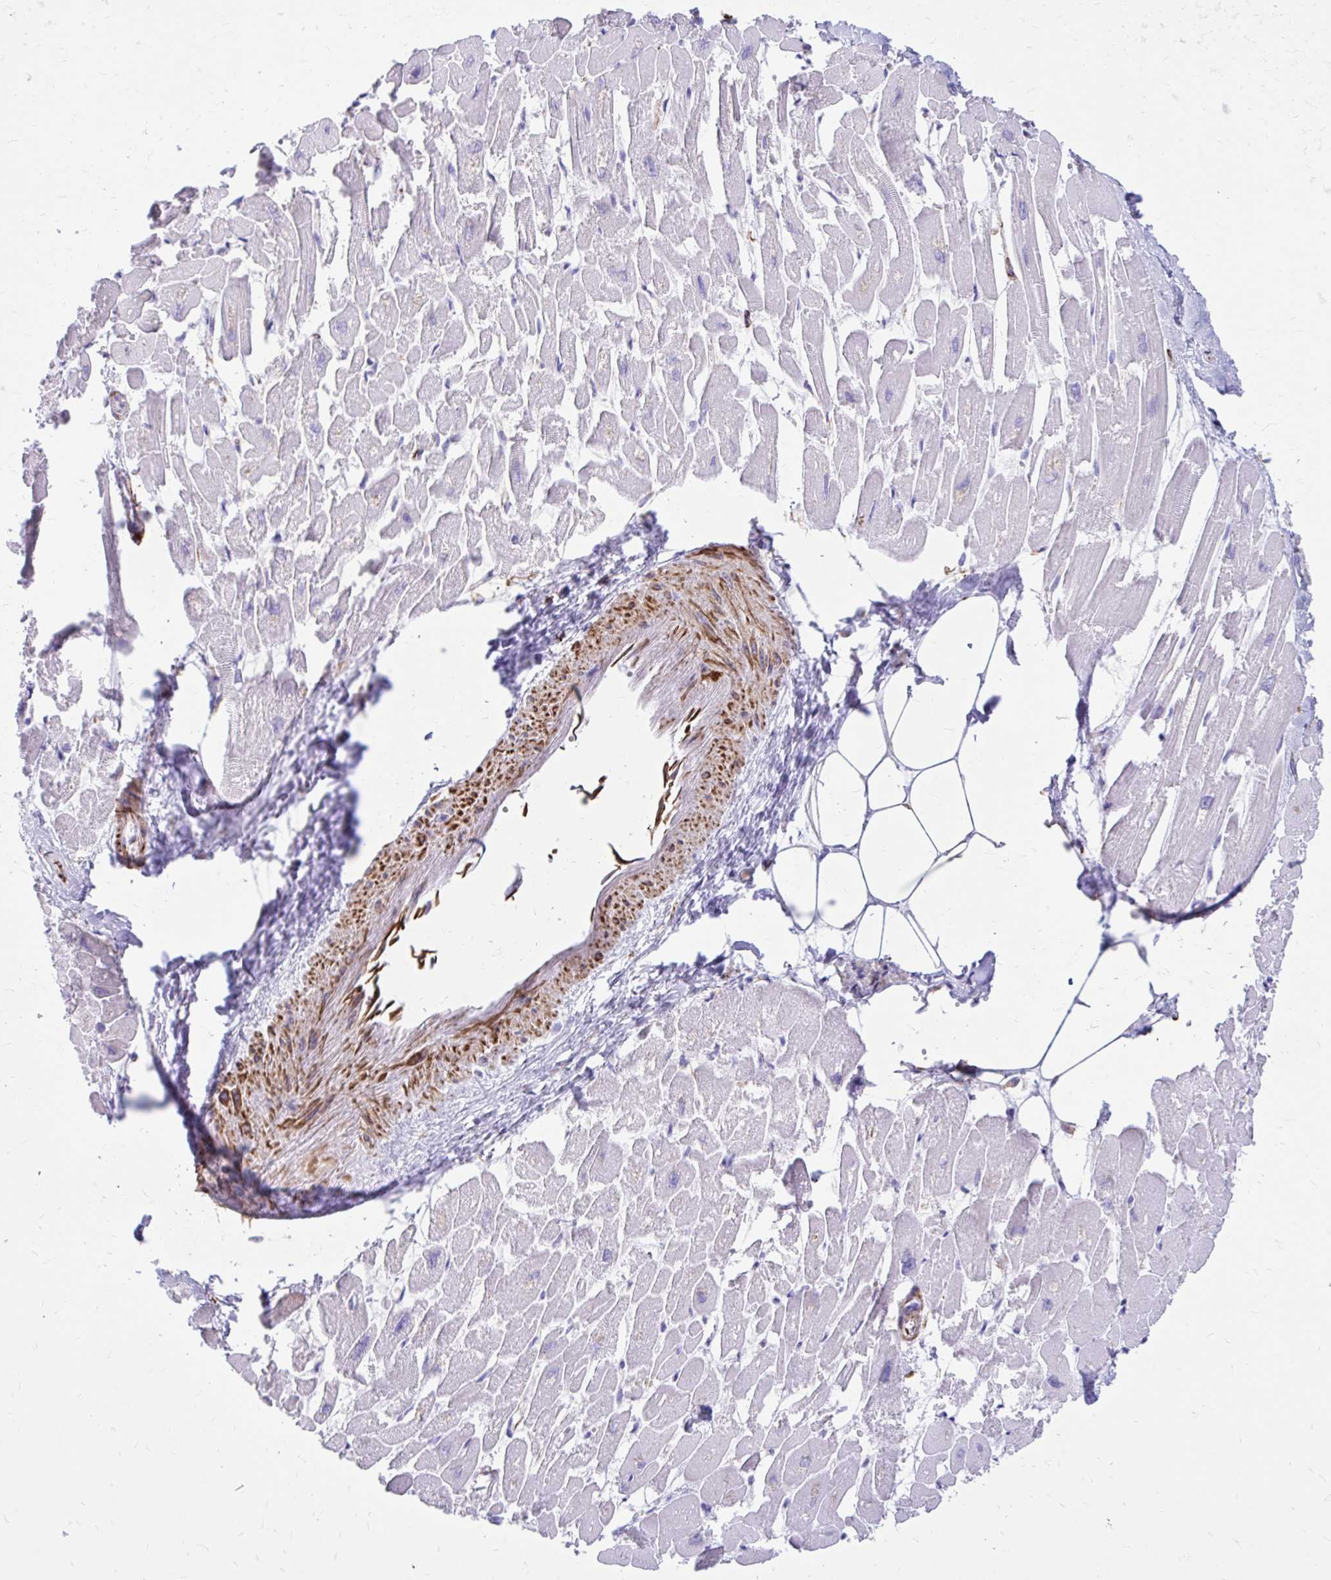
{"staining": {"intensity": "weak", "quantity": "<25%", "location": "cytoplasmic/membranous"}, "tissue": "heart muscle", "cell_type": "Cardiomyocytes", "image_type": "normal", "snomed": [{"axis": "morphology", "description": "Normal tissue, NOS"}, {"axis": "topography", "description": "Heart"}], "caption": "DAB immunohistochemical staining of benign human heart muscle exhibits no significant expression in cardiomyocytes.", "gene": "ZNF699", "patient": {"sex": "male", "age": 54}}